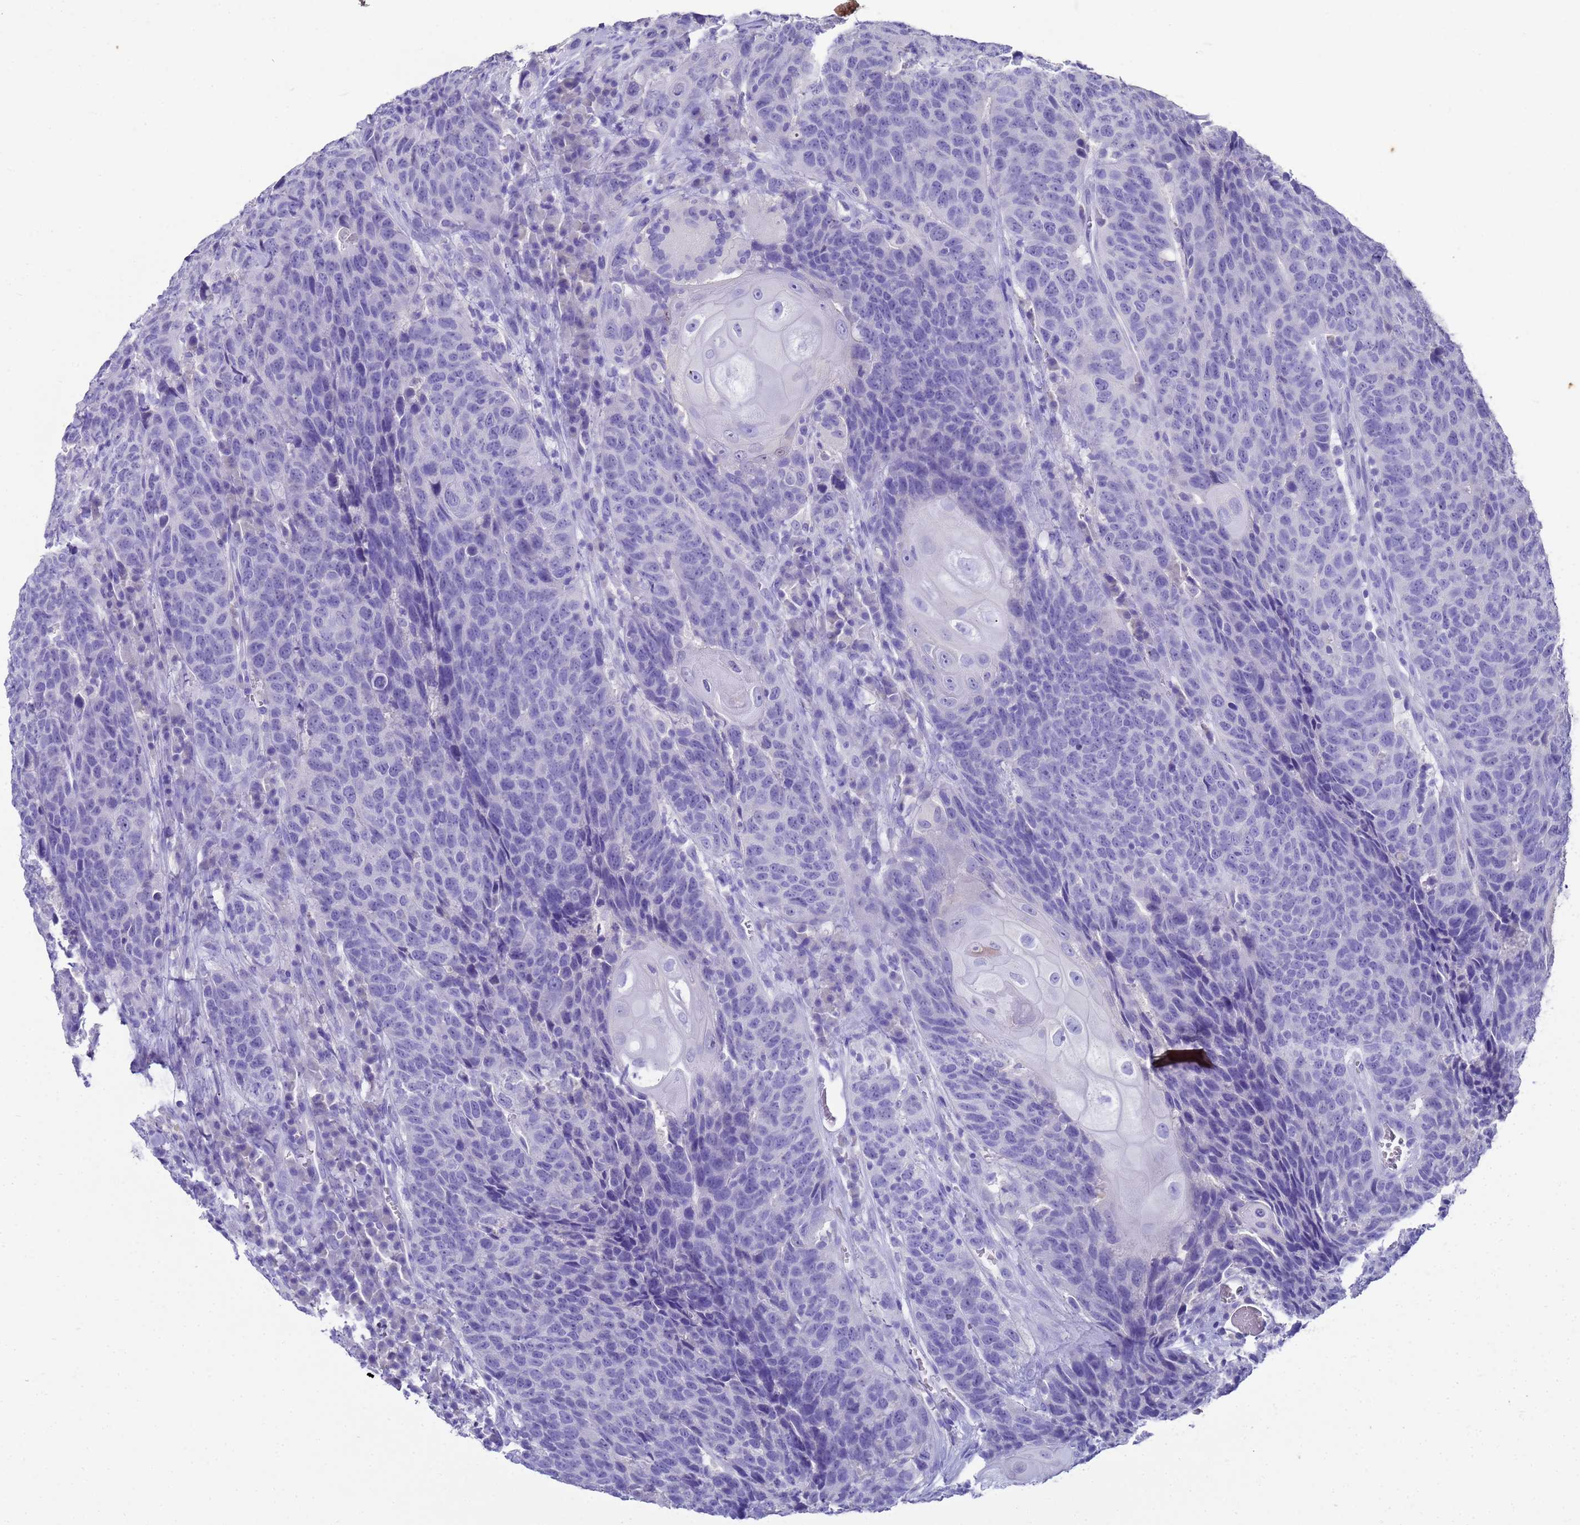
{"staining": {"intensity": "negative", "quantity": "none", "location": "none"}, "tissue": "head and neck cancer", "cell_type": "Tumor cells", "image_type": "cancer", "snomed": [{"axis": "morphology", "description": "Squamous cell carcinoma, NOS"}, {"axis": "topography", "description": "Head-Neck"}], "caption": "This is a photomicrograph of immunohistochemistry (IHC) staining of head and neck cancer (squamous cell carcinoma), which shows no staining in tumor cells. (DAB immunohistochemistry (IHC) with hematoxylin counter stain).", "gene": "MS4A13", "patient": {"sex": "male", "age": 66}}